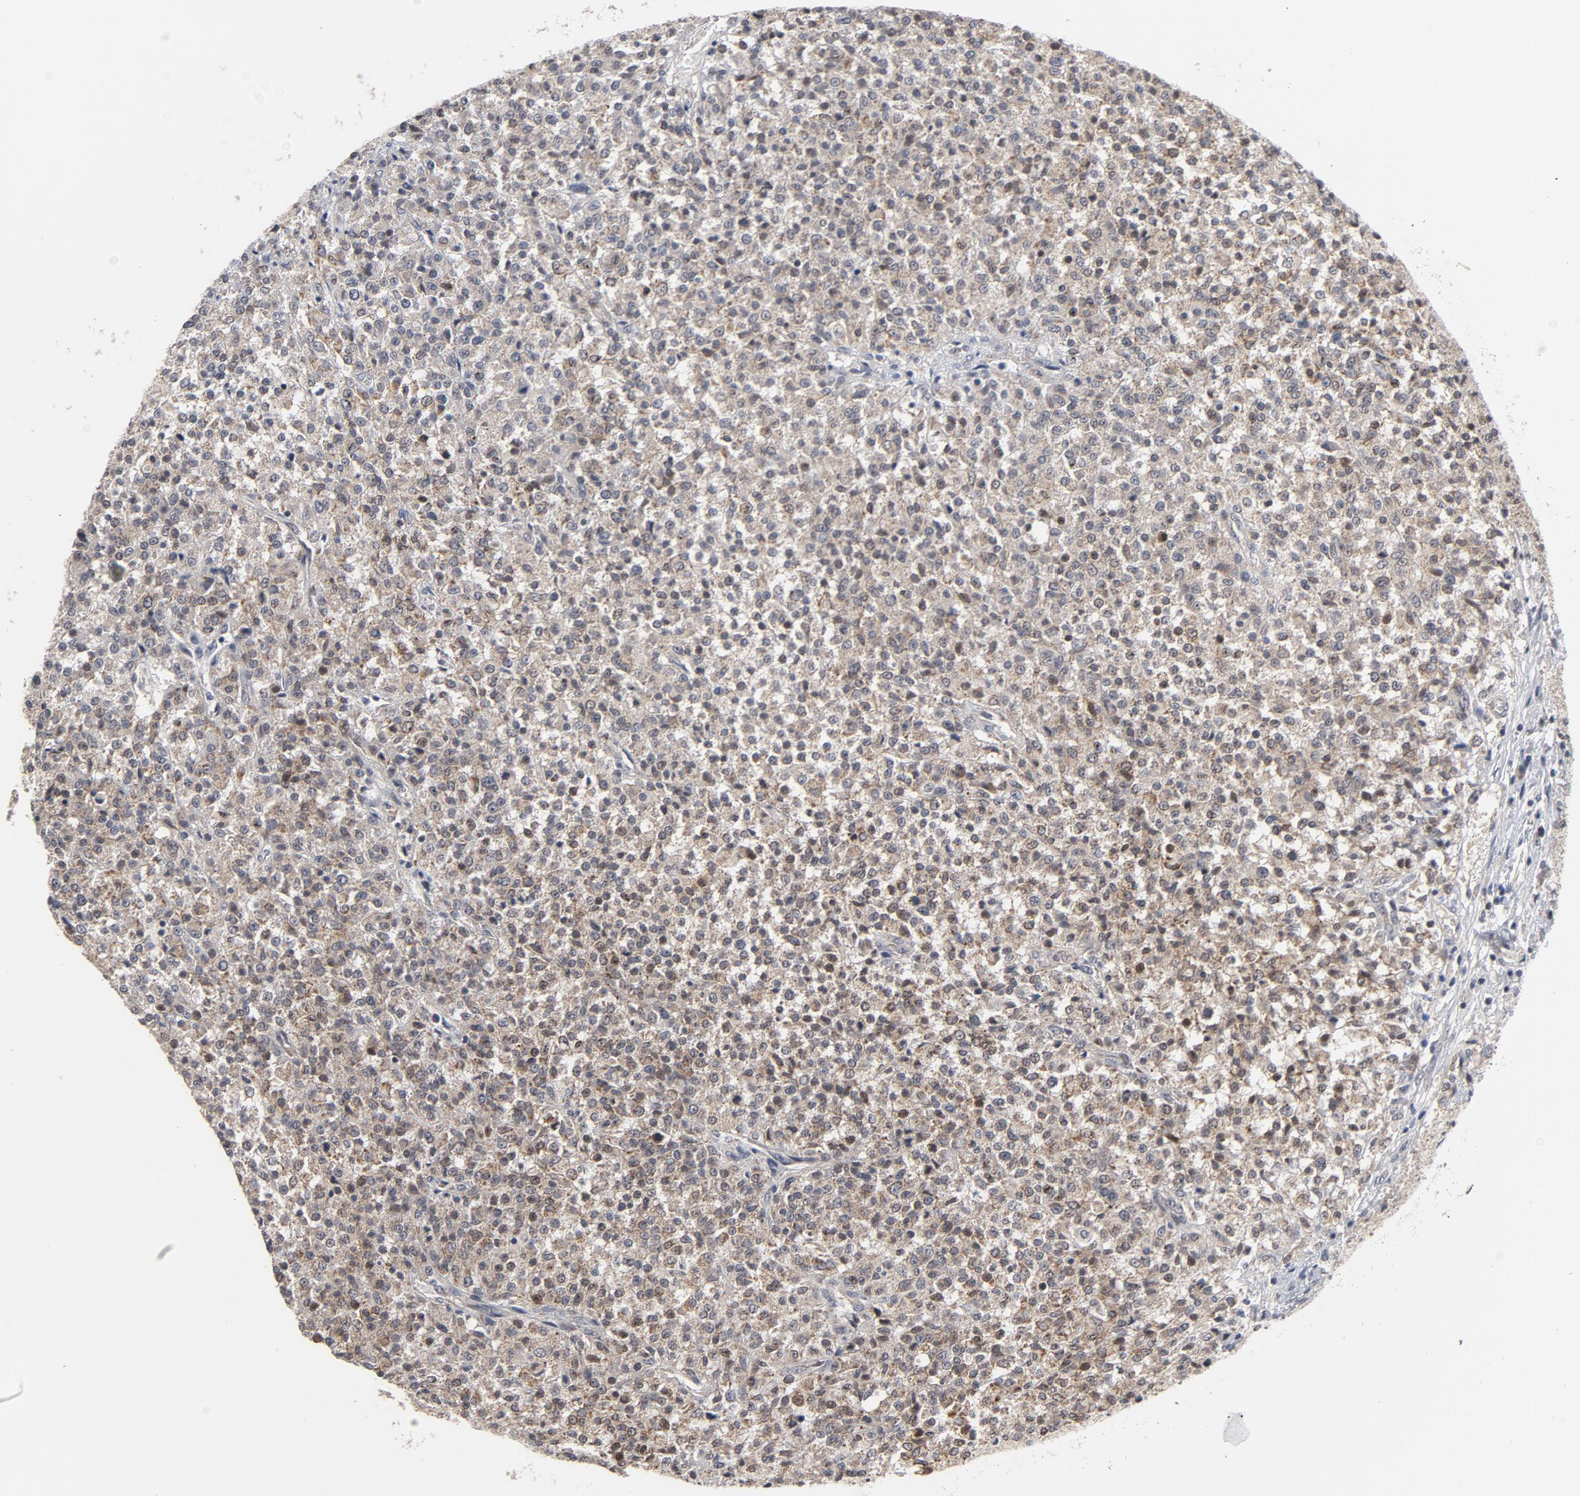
{"staining": {"intensity": "weak", "quantity": "25%-75%", "location": "cytoplasmic/membranous"}, "tissue": "testis cancer", "cell_type": "Tumor cells", "image_type": "cancer", "snomed": [{"axis": "morphology", "description": "Seminoma, NOS"}, {"axis": "topography", "description": "Testis"}], "caption": "Protein expression analysis of human testis seminoma reveals weak cytoplasmic/membranous expression in approximately 25%-75% of tumor cells.", "gene": "PPP1R1B", "patient": {"sex": "male", "age": 59}}